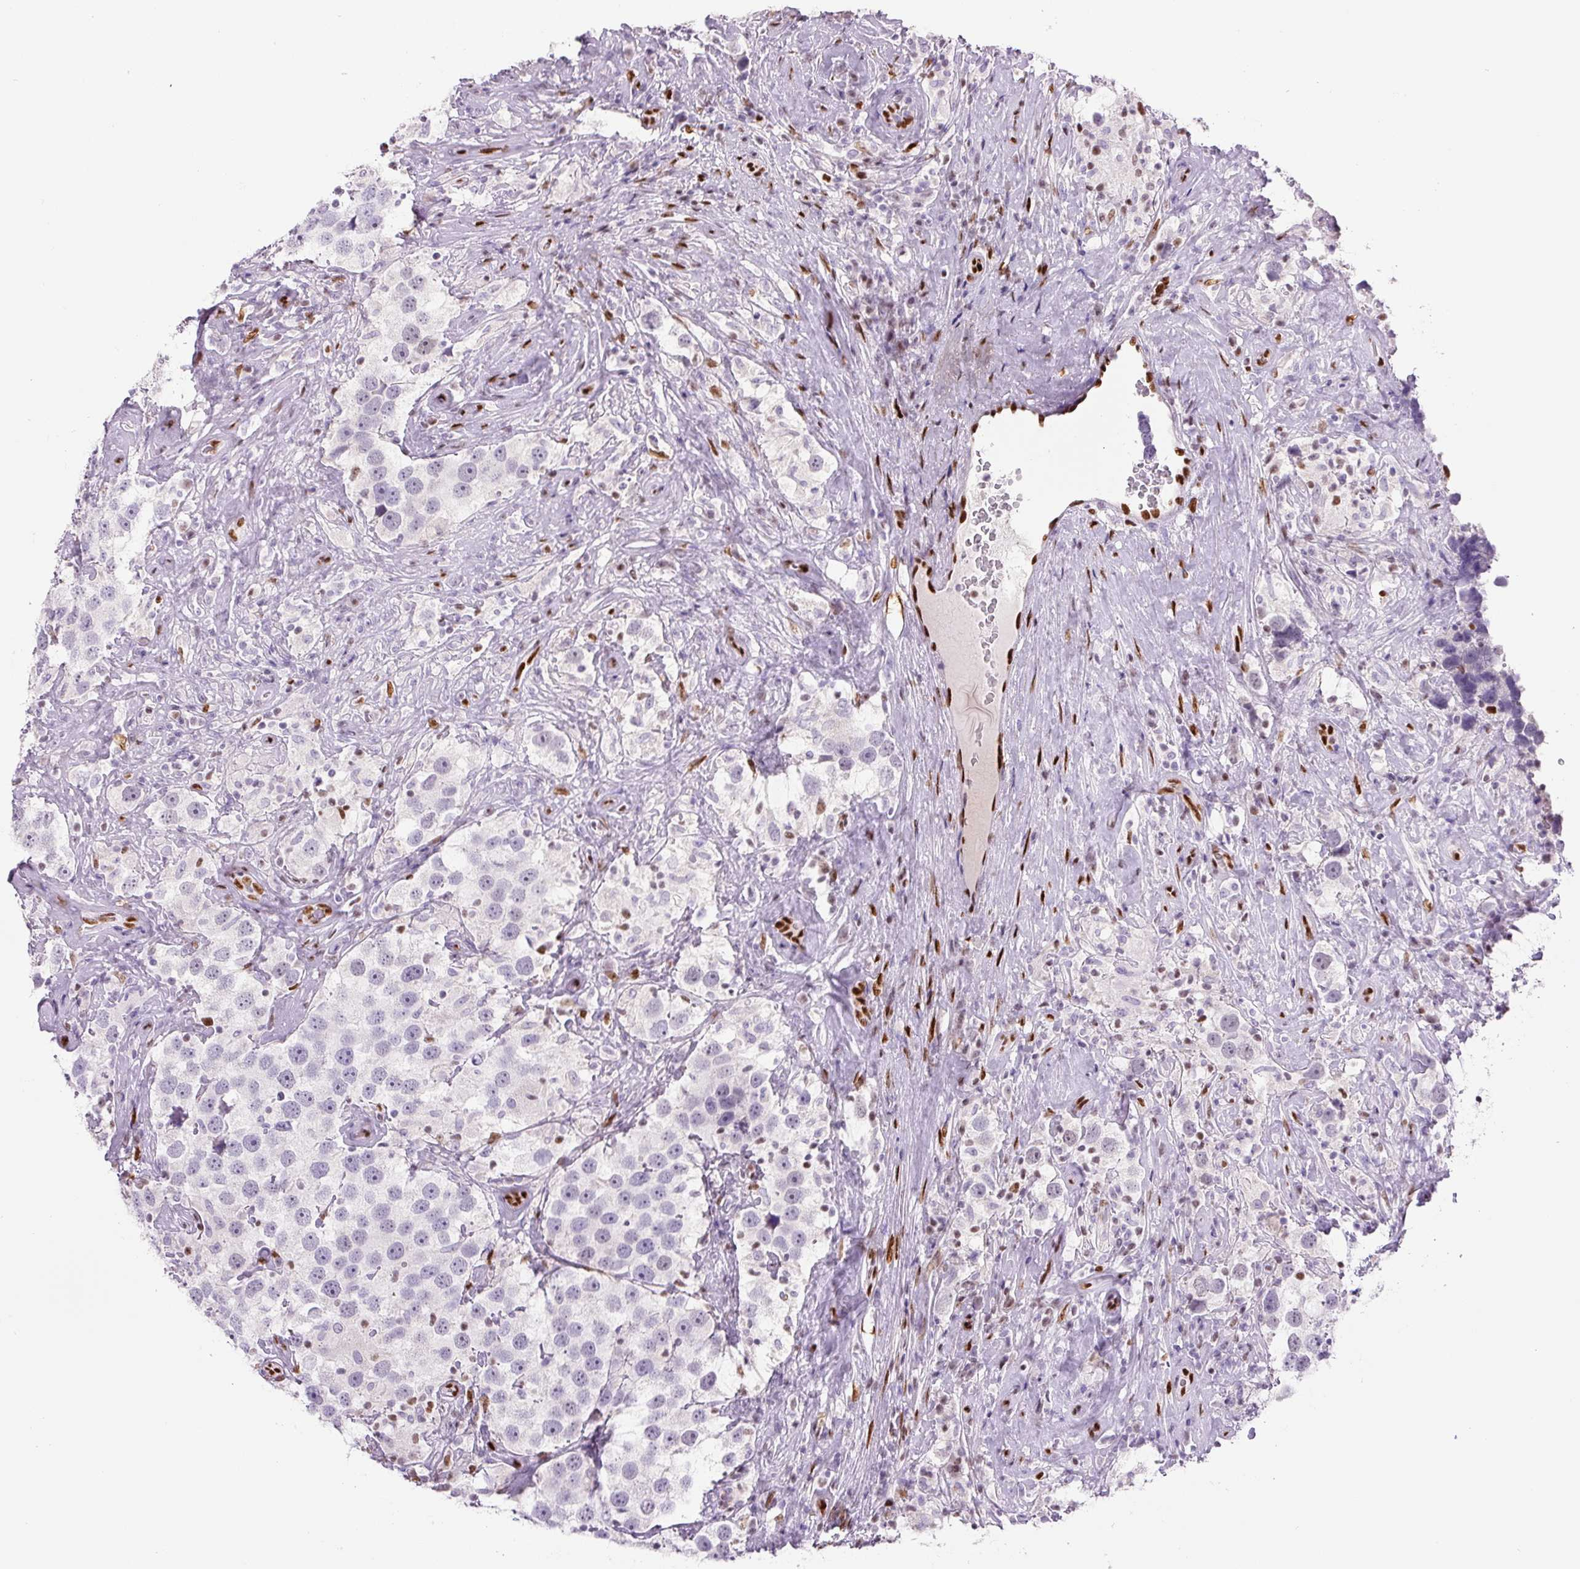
{"staining": {"intensity": "negative", "quantity": "none", "location": "none"}, "tissue": "testis cancer", "cell_type": "Tumor cells", "image_type": "cancer", "snomed": [{"axis": "morphology", "description": "Seminoma, NOS"}, {"axis": "topography", "description": "Testis"}], "caption": "High magnification brightfield microscopy of testis seminoma stained with DAB (3,3'-diaminobenzidine) (brown) and counterstained with hematoxylin (blue): tumor cells show no significant positivity.", "gene": "ZEB1", "patient": {"sex": "male", "age": 49}}